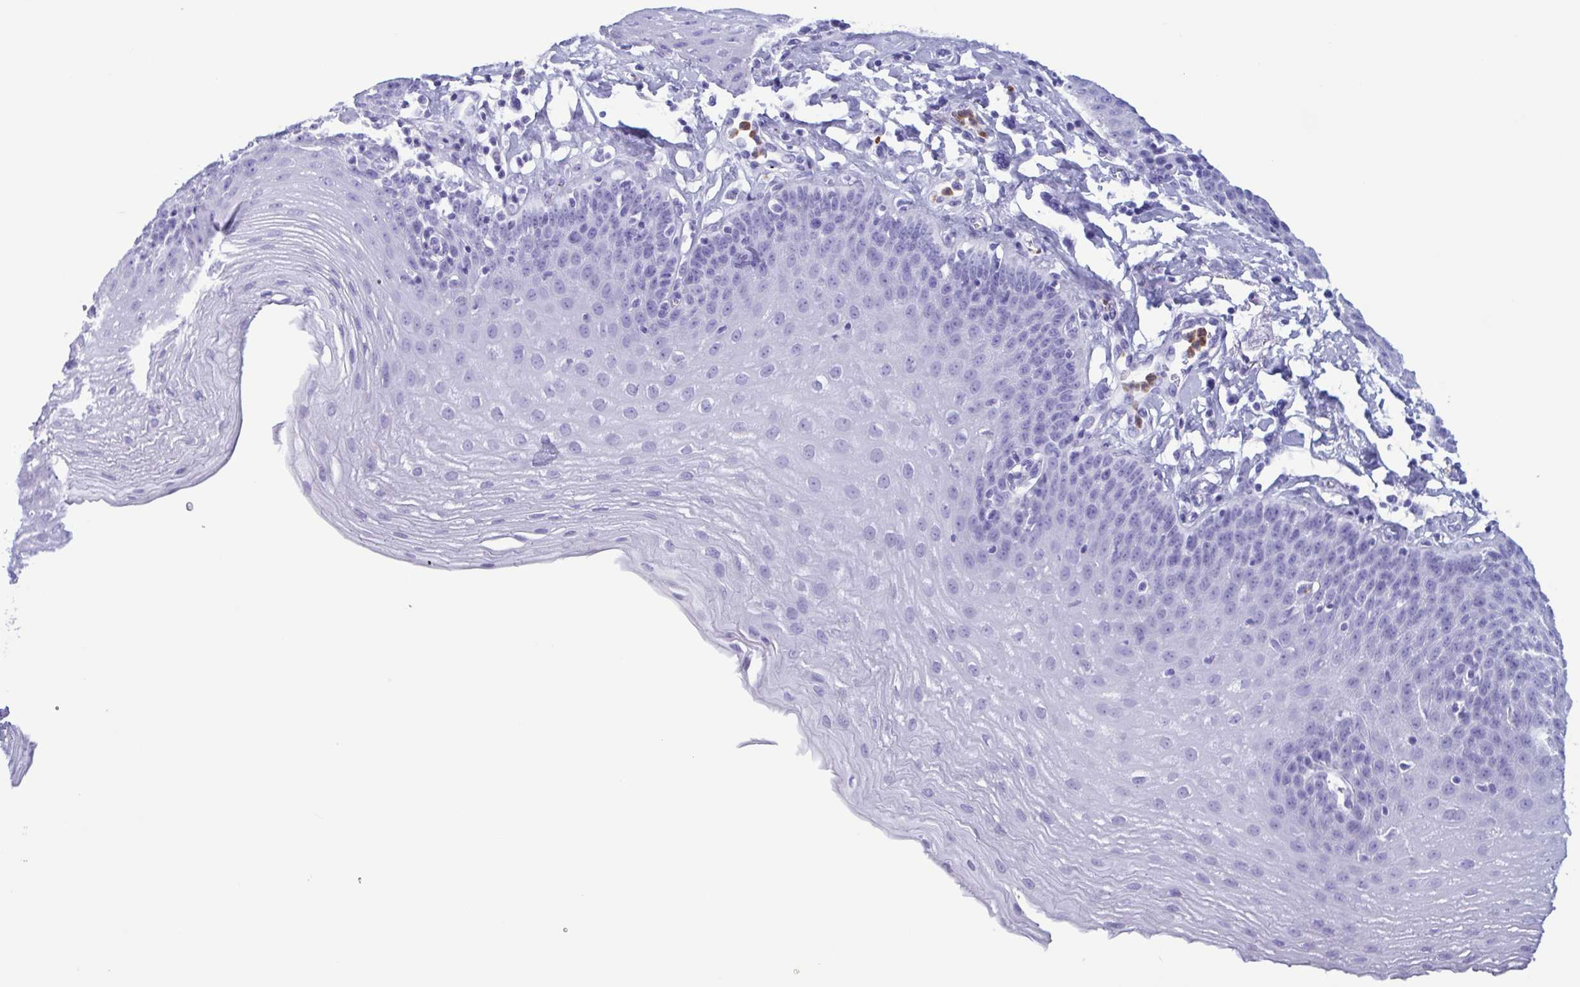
{"staining": {"intensity": "negative", "quantity": "none", "location": "none"}, "tissue": "esophagus", "cell_type": "Squamous epithelial cells", "image_type": "normal", "snomed": [{"axis": "morphology", "description": "Normal tissue, NOS"}, {"axis": "topography", "description": "Esophagus"}], "caption": "Photomicrograph shows no significant protein staining in squamous epithelial cells of unremarkable esophagus. The staining is performed using DAB brown chromogen with nuclei counter-stained in using hematoxylin.", "gene": "LTF", "patient": {"sex": "female", "age": 81}}